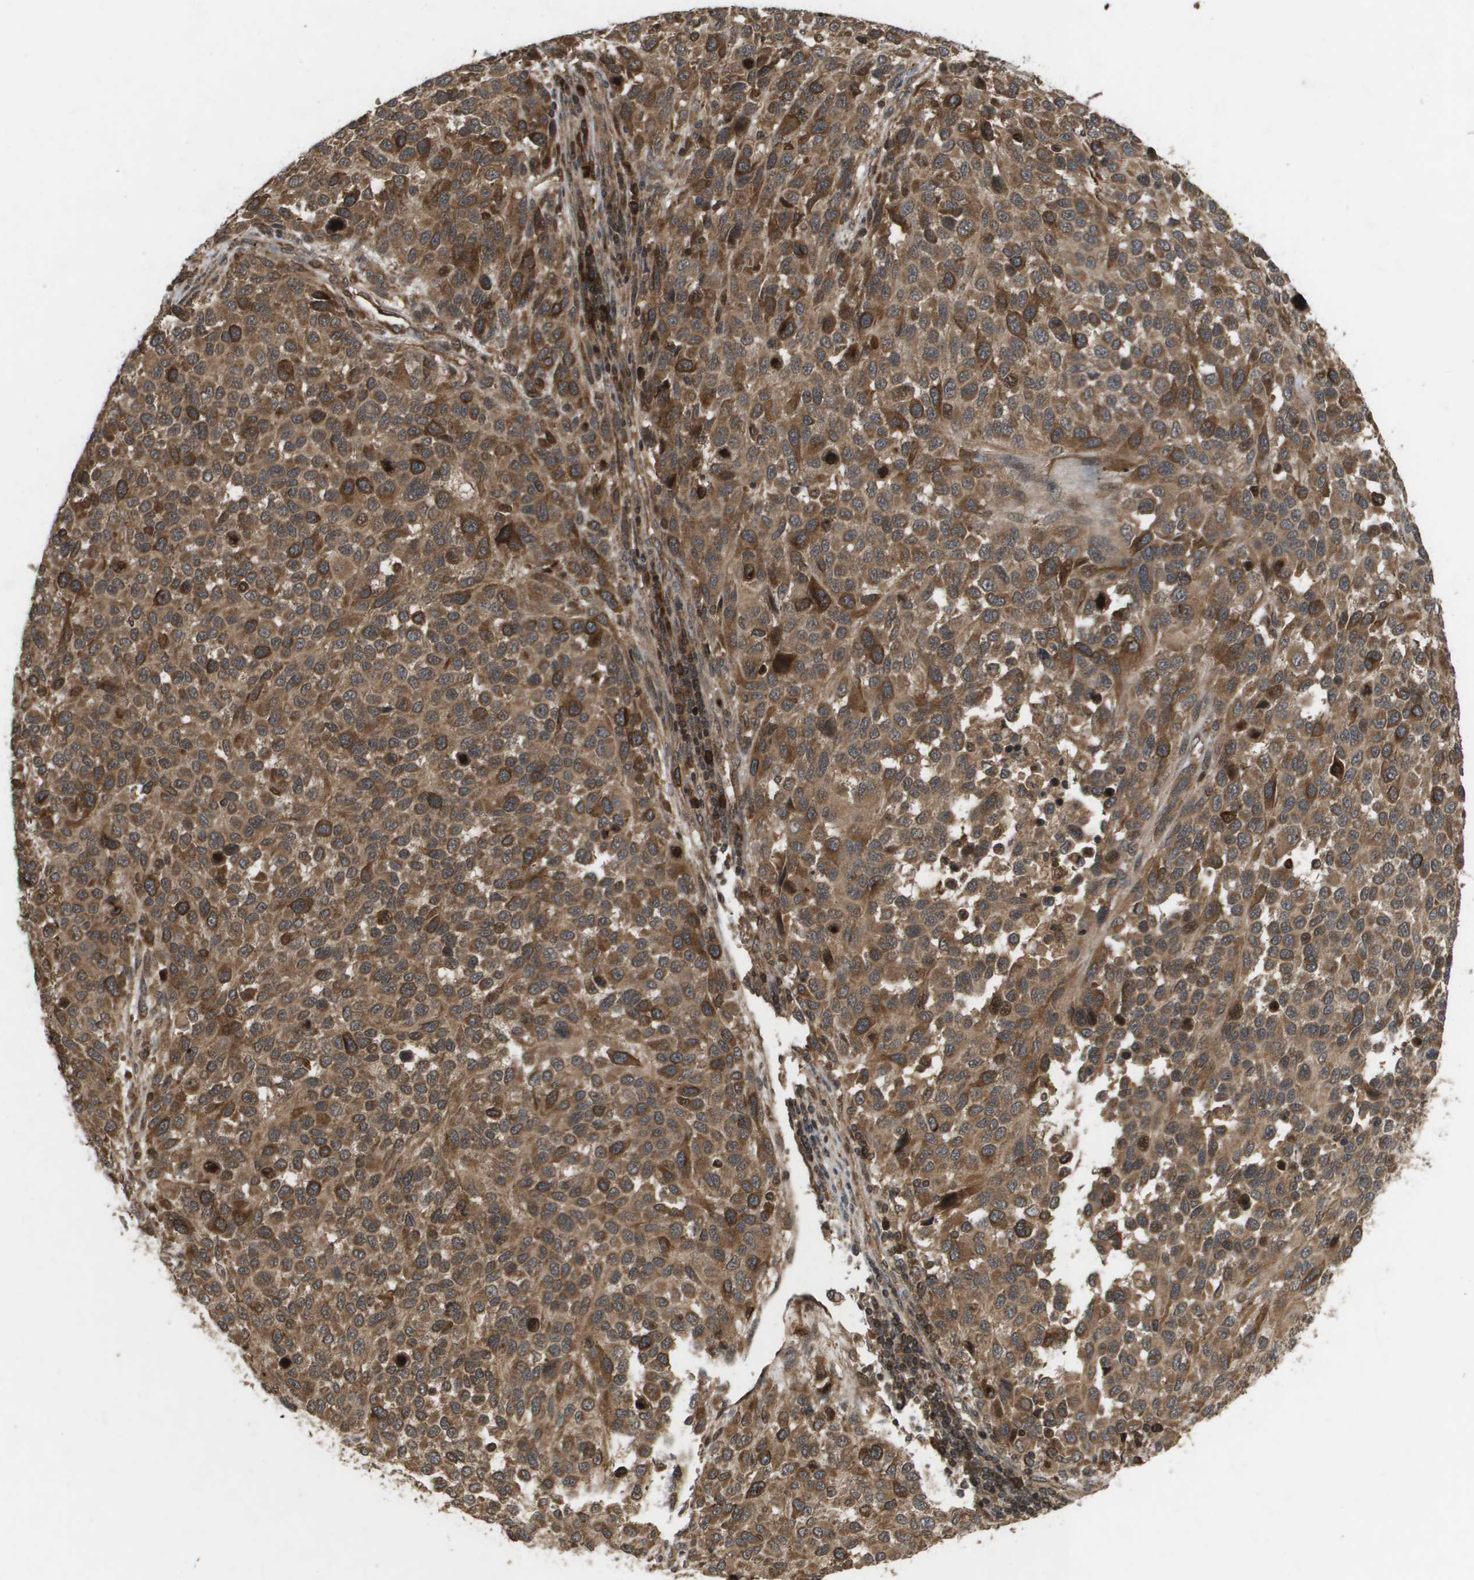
{"staining": {"intensity": "moderate", "quantity": ">75%", "location": "cytoplasmic/membranous"}, "tissue": "melanoma", "cell_type": "Tumor cells", "image_type": "cancer", "snomed": [{"axis": "morphology", "description": "Malignant melanoma, Metastatic site"}, {"axis": "topography", "description": "Lymph node"}], "caption": "The immunohistochemical stain highlights moderate cytoplasmic/membranous positivity in tumor cells of melanoma tissue.", "gene": "KIF11", "patient": {"sex": "male", "age": 61}}